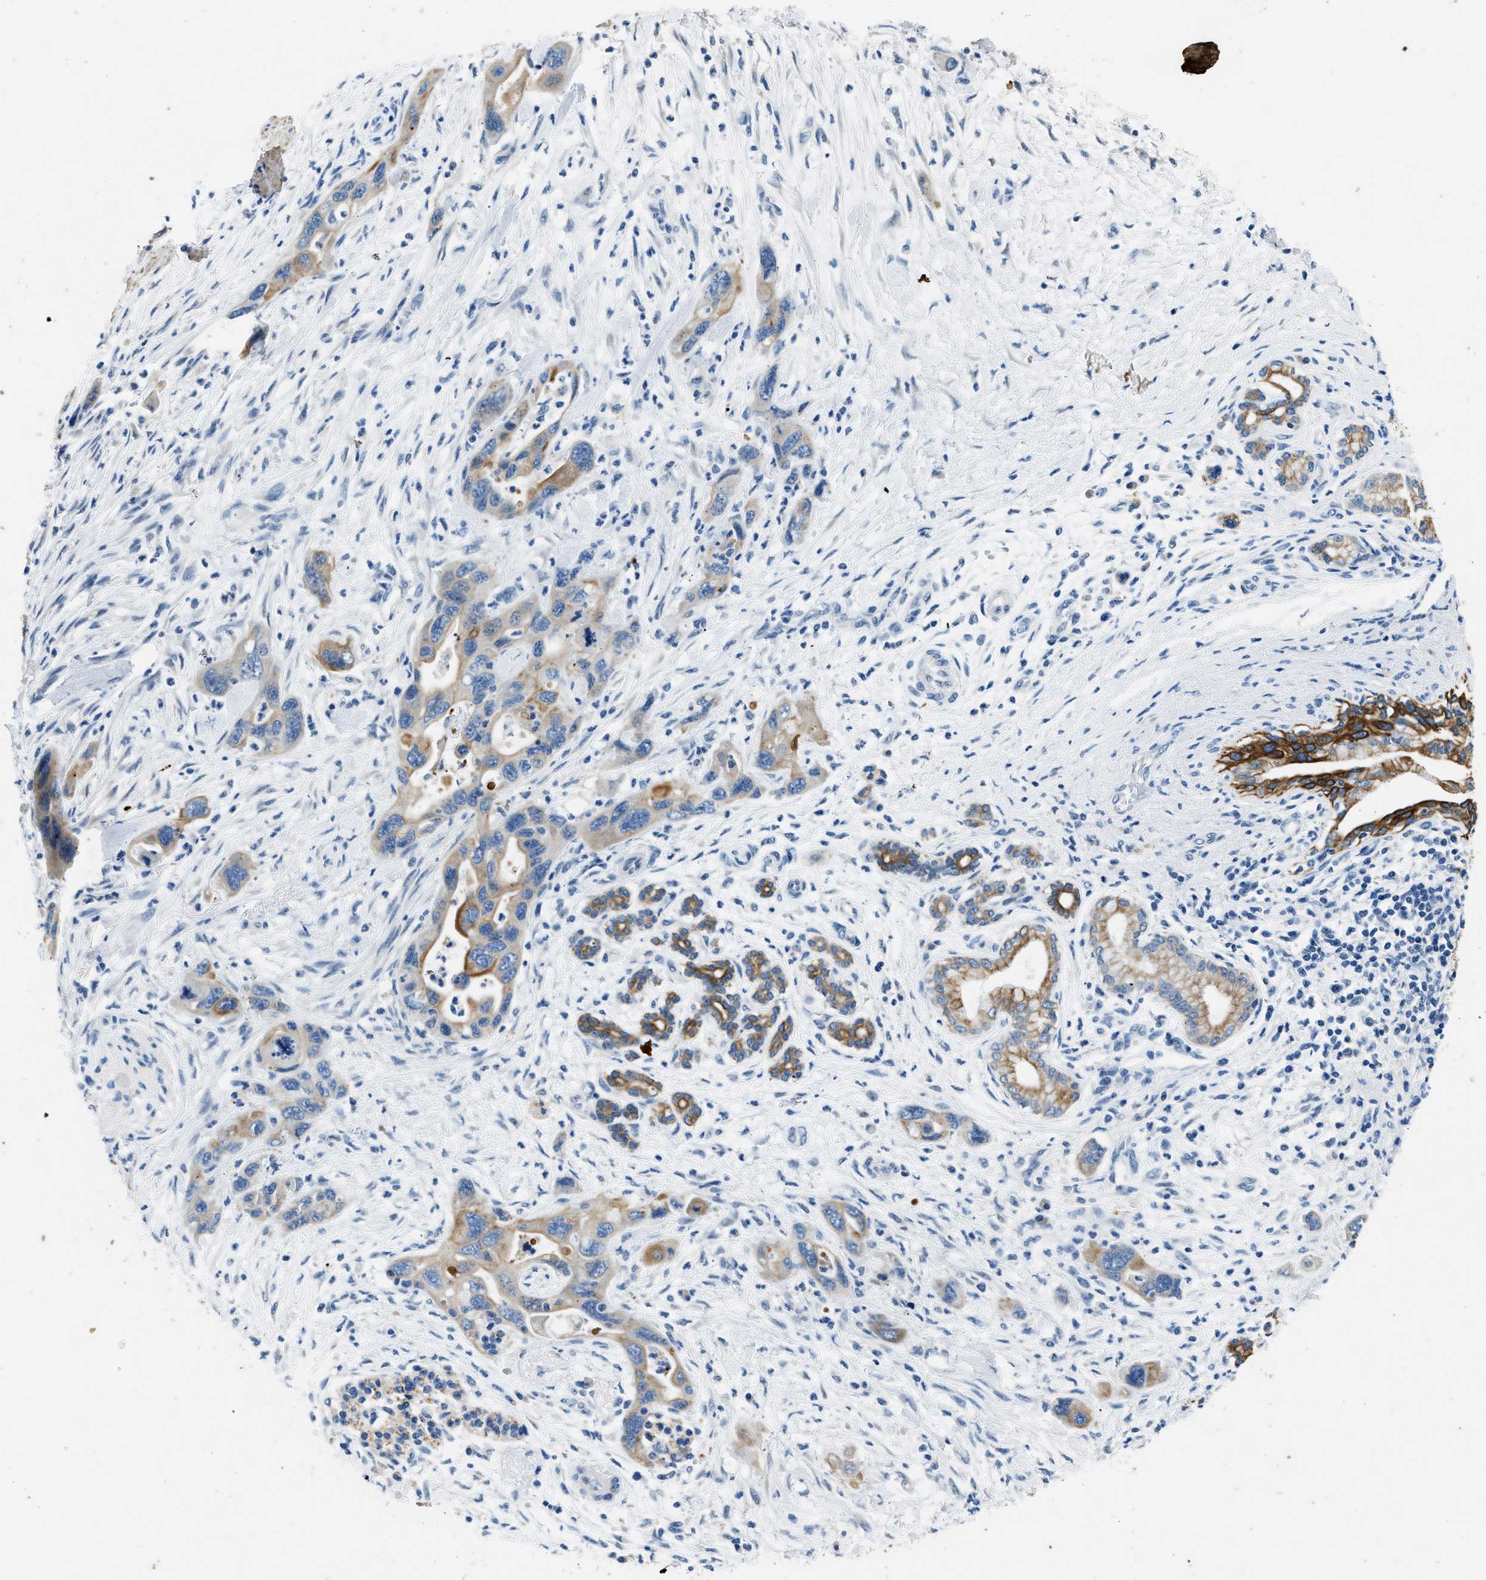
{"staining": {"intensity": "moderate", "quantity": "25%-75%", "location": "cytoplasmic/membranous"}, "tissue": "pancreatic cancer", "cell_type": "Tumor cells", "image_type": "cancer", "snomed": [{"axis": "morphology", "description": "Normal tissue, NOS"}, {"axis": "morphology", "description": "Adenocarcinoma, NOS"}, {"axis": "topography", "description": "Pancreas"}], "caption": "IHC staining of pancreatic cancer (adenocarcinoma), which exhibits medium levels of moderate cytoplasmic/membranous staining in approximately 25%-75% of tumor cells indicating moderate cytoplasmic/membranous protein staining. The staining was performed using DAB (brown) for protein detection and nuclei were counterstained in hematoxylin (blue).", "gene": "CFAP20", "patient": {"sex": "female", "age": 71}}